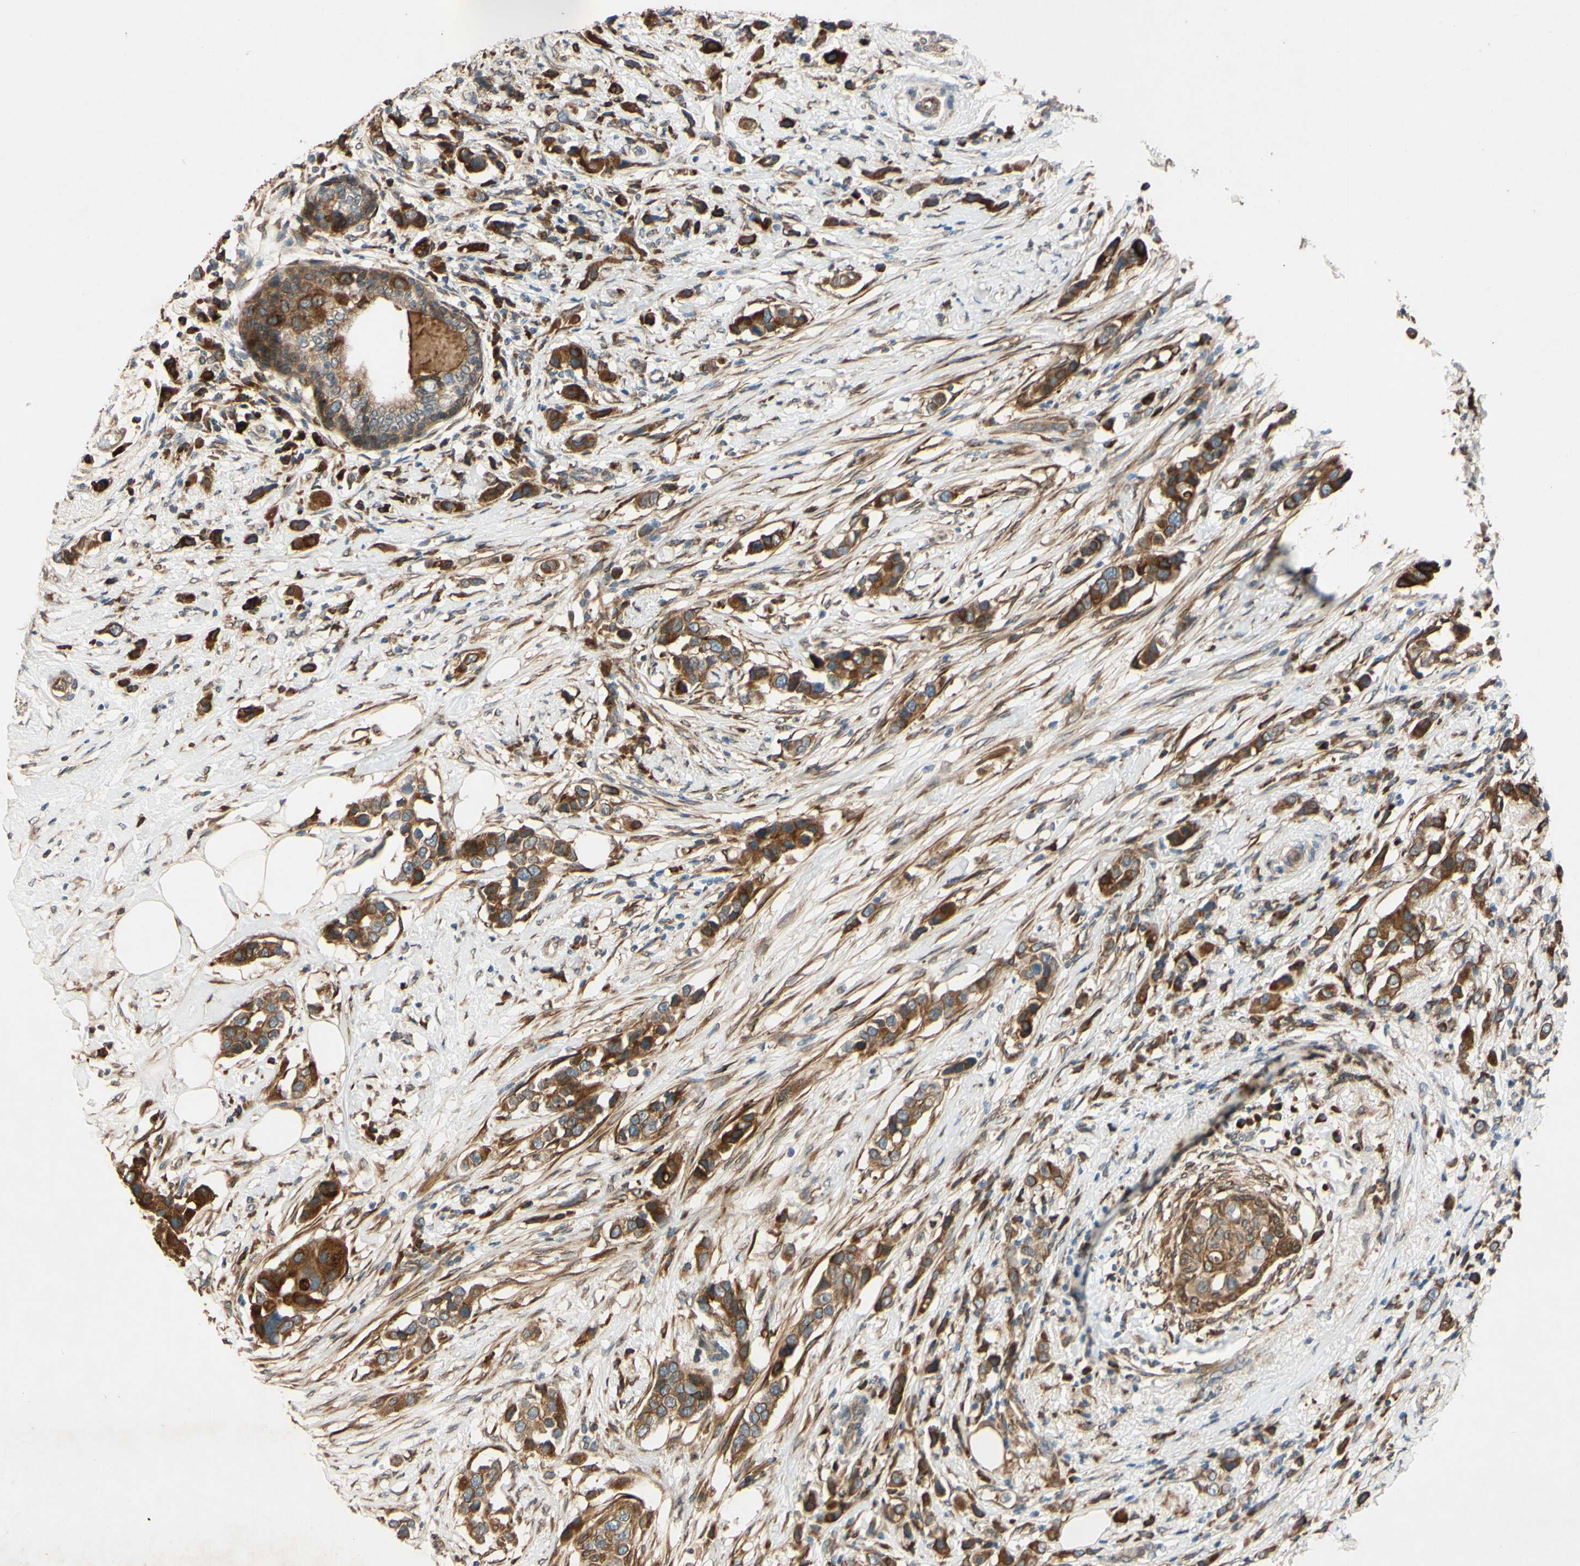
{"staining": {"intensity": "strong", "quantity": ">75%", "location": "cytoplasmic/membranous,nuclear"}, "tissue": "breast cancer", "cell_type": "Tumor cells", "image_type": "cancer", "snomed": [{"axis": "morphology", "description": "Normal tissue, NOS"}, {"axis": "morphology", "description": "Duct carcinoma"}, {"axis": "topography", "description": "Breast"}], "caption": "This micrograph exhibits IHC staining of human breast intraductal carcinoma, with high strong cytoplasmic/membranous and nuclear expression in about >75% of tumor cells.", "gene": "PTPRU", "patient": {"sex": "female", "age": 50}}